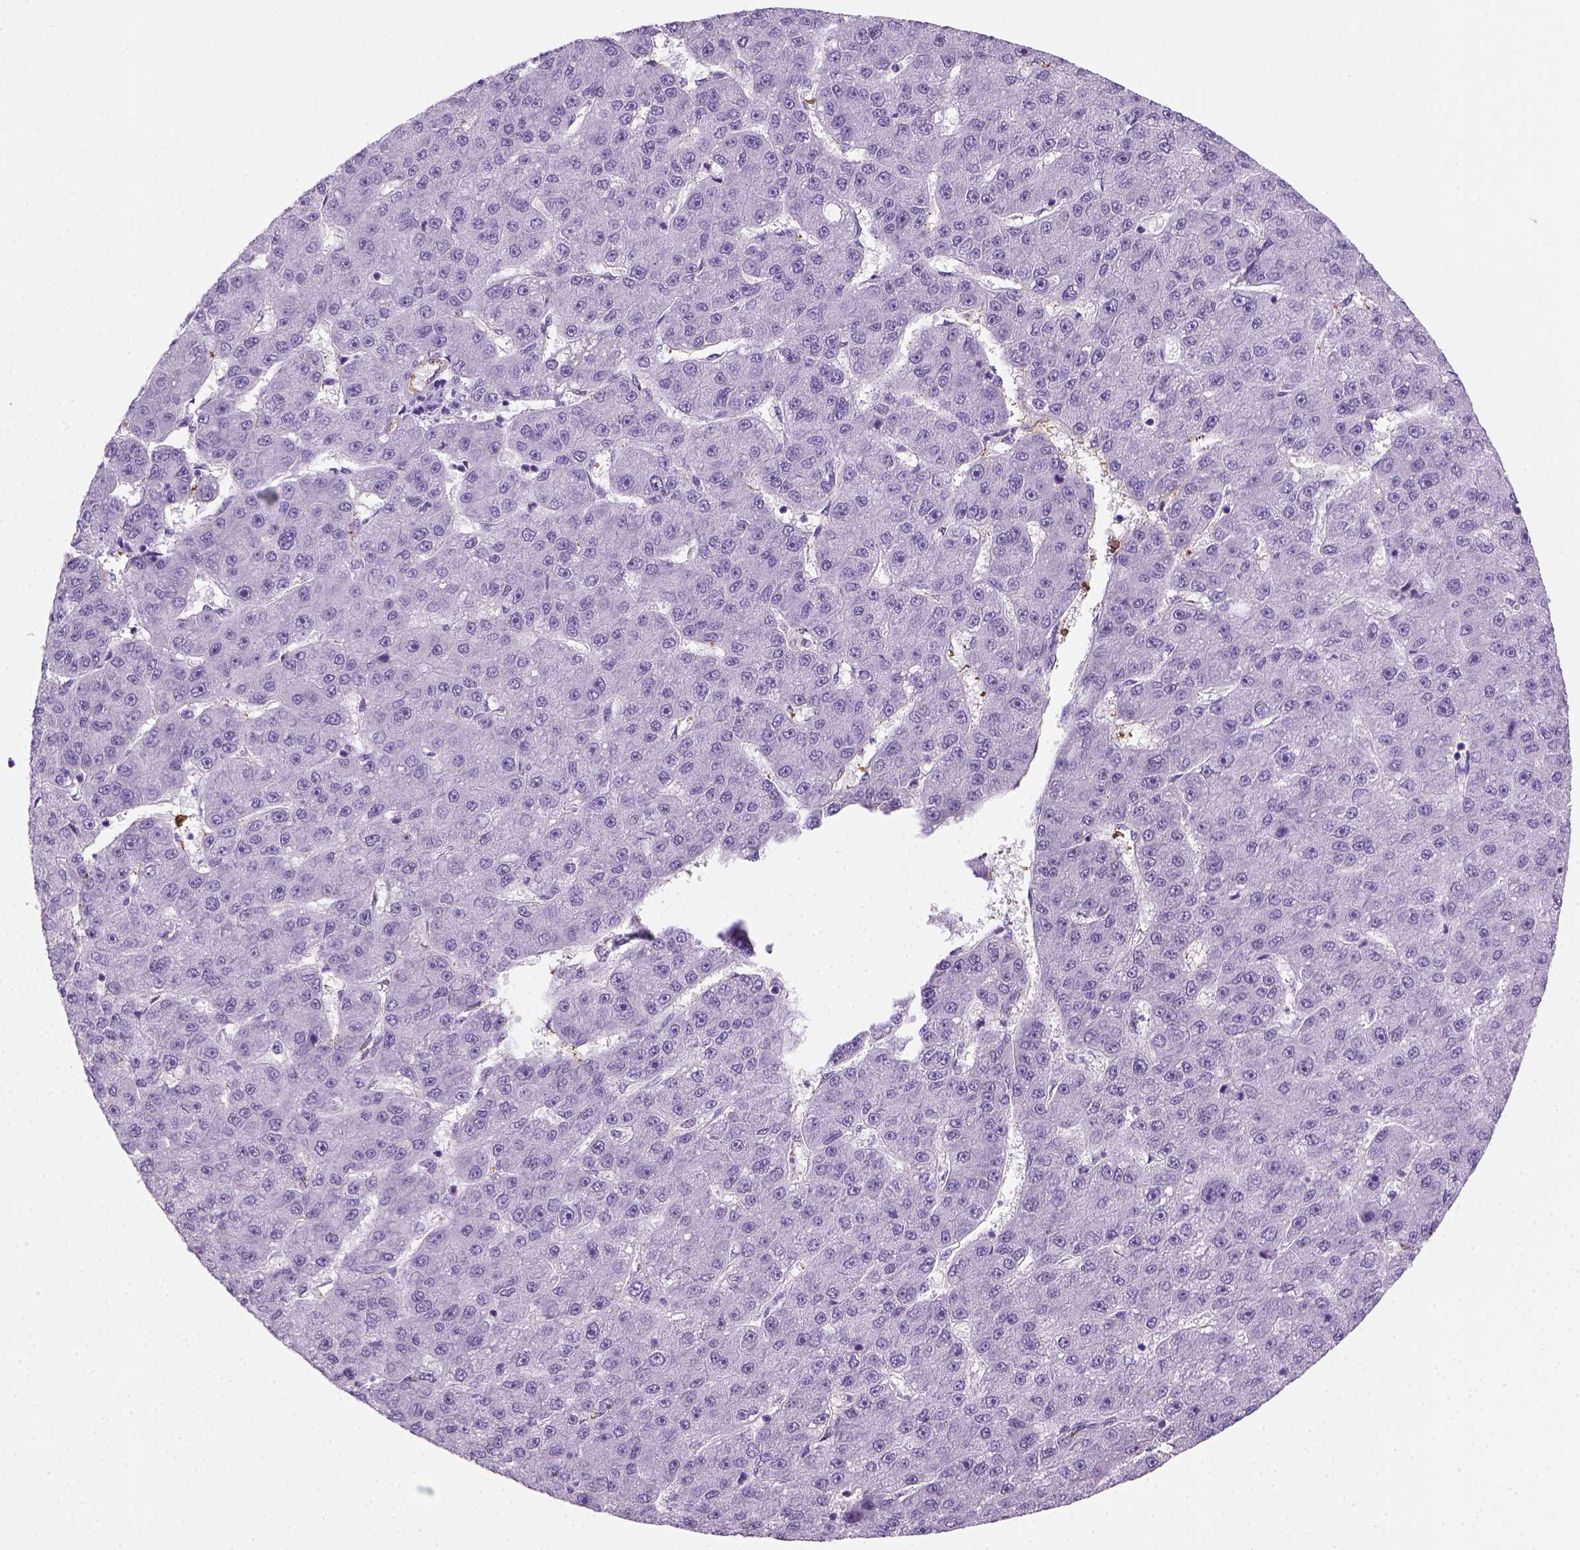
{"staining": {"intensity": "negative", "quantity": "none", "location": "none"}, "tissue": "liver cancer", "cell_type": "Tumor cells", "image_type": "cancer", "snomed": [{"axis": "morphology", "description": "Carcinoma, Hepatocellular, NOS"}, {"axis": "topography", "description": "Liver"}], "caption": "Protein analysis of liver cancer (hepatocellular carcinoma) exhibits no significant expression in tumor cells. (DAB (3,3'-diaminobenzidine) IHC with hematoxylin counter stain).", "gene": "VWF", "patient": {"sex": "male", "age": 67}}